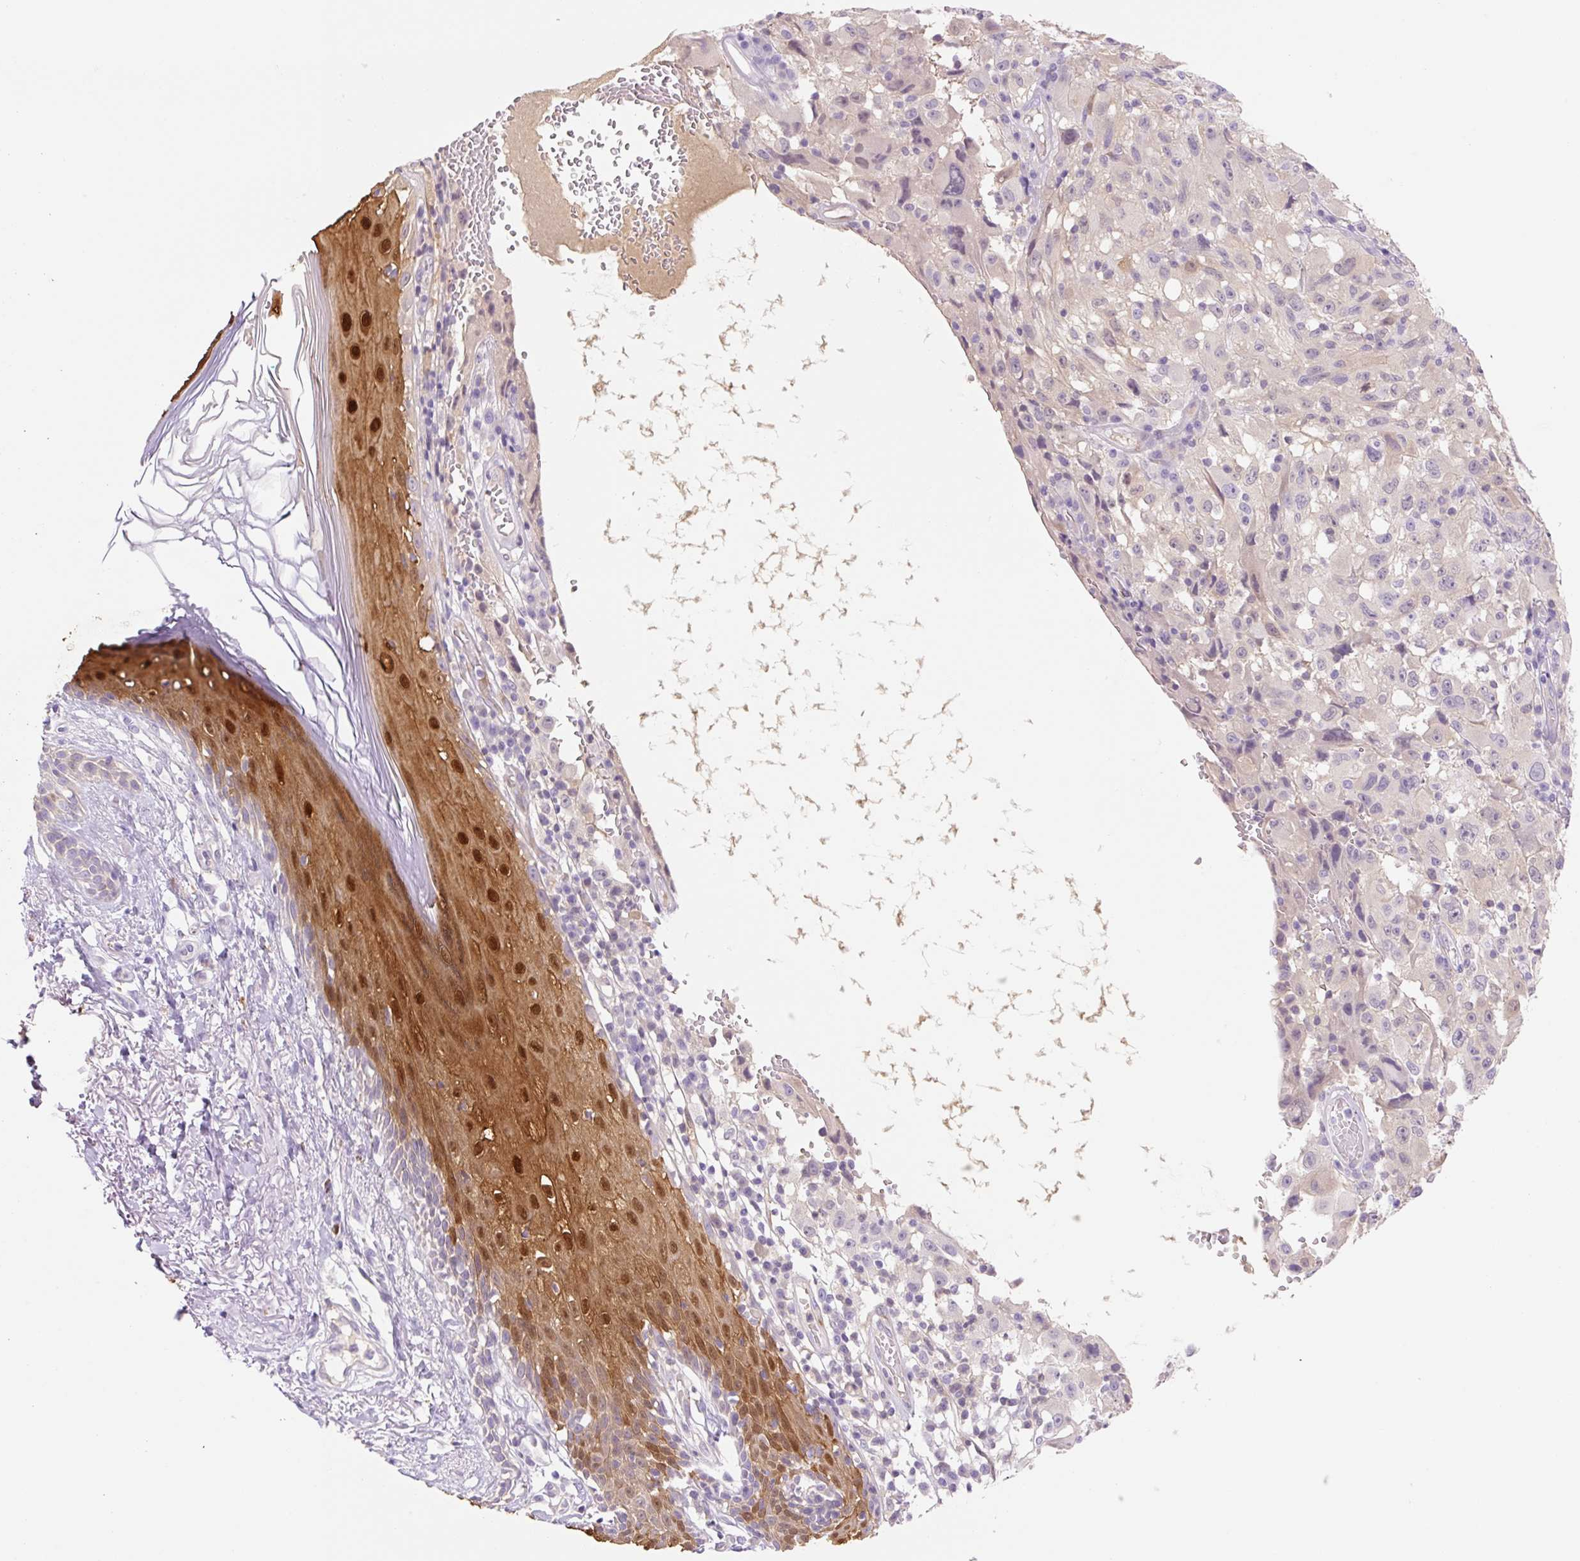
{"staining": {"intensity": "negative", "quantity": "none", "location": "none"}, "tissue": "melanoma", "cell_type": "Tumor cells", "image_type": "cancer", "snomed": [{"axis": "morphology", "description": "Malignant melanoma, NOS"}, {"axis": "topography", "description": "Skin"}], "caption": "Melanoma stained for a protein using IHC reveals no positivity tumor cells.", "gene": "FABP5", "patient": {"sex": "female", "age": 71}}